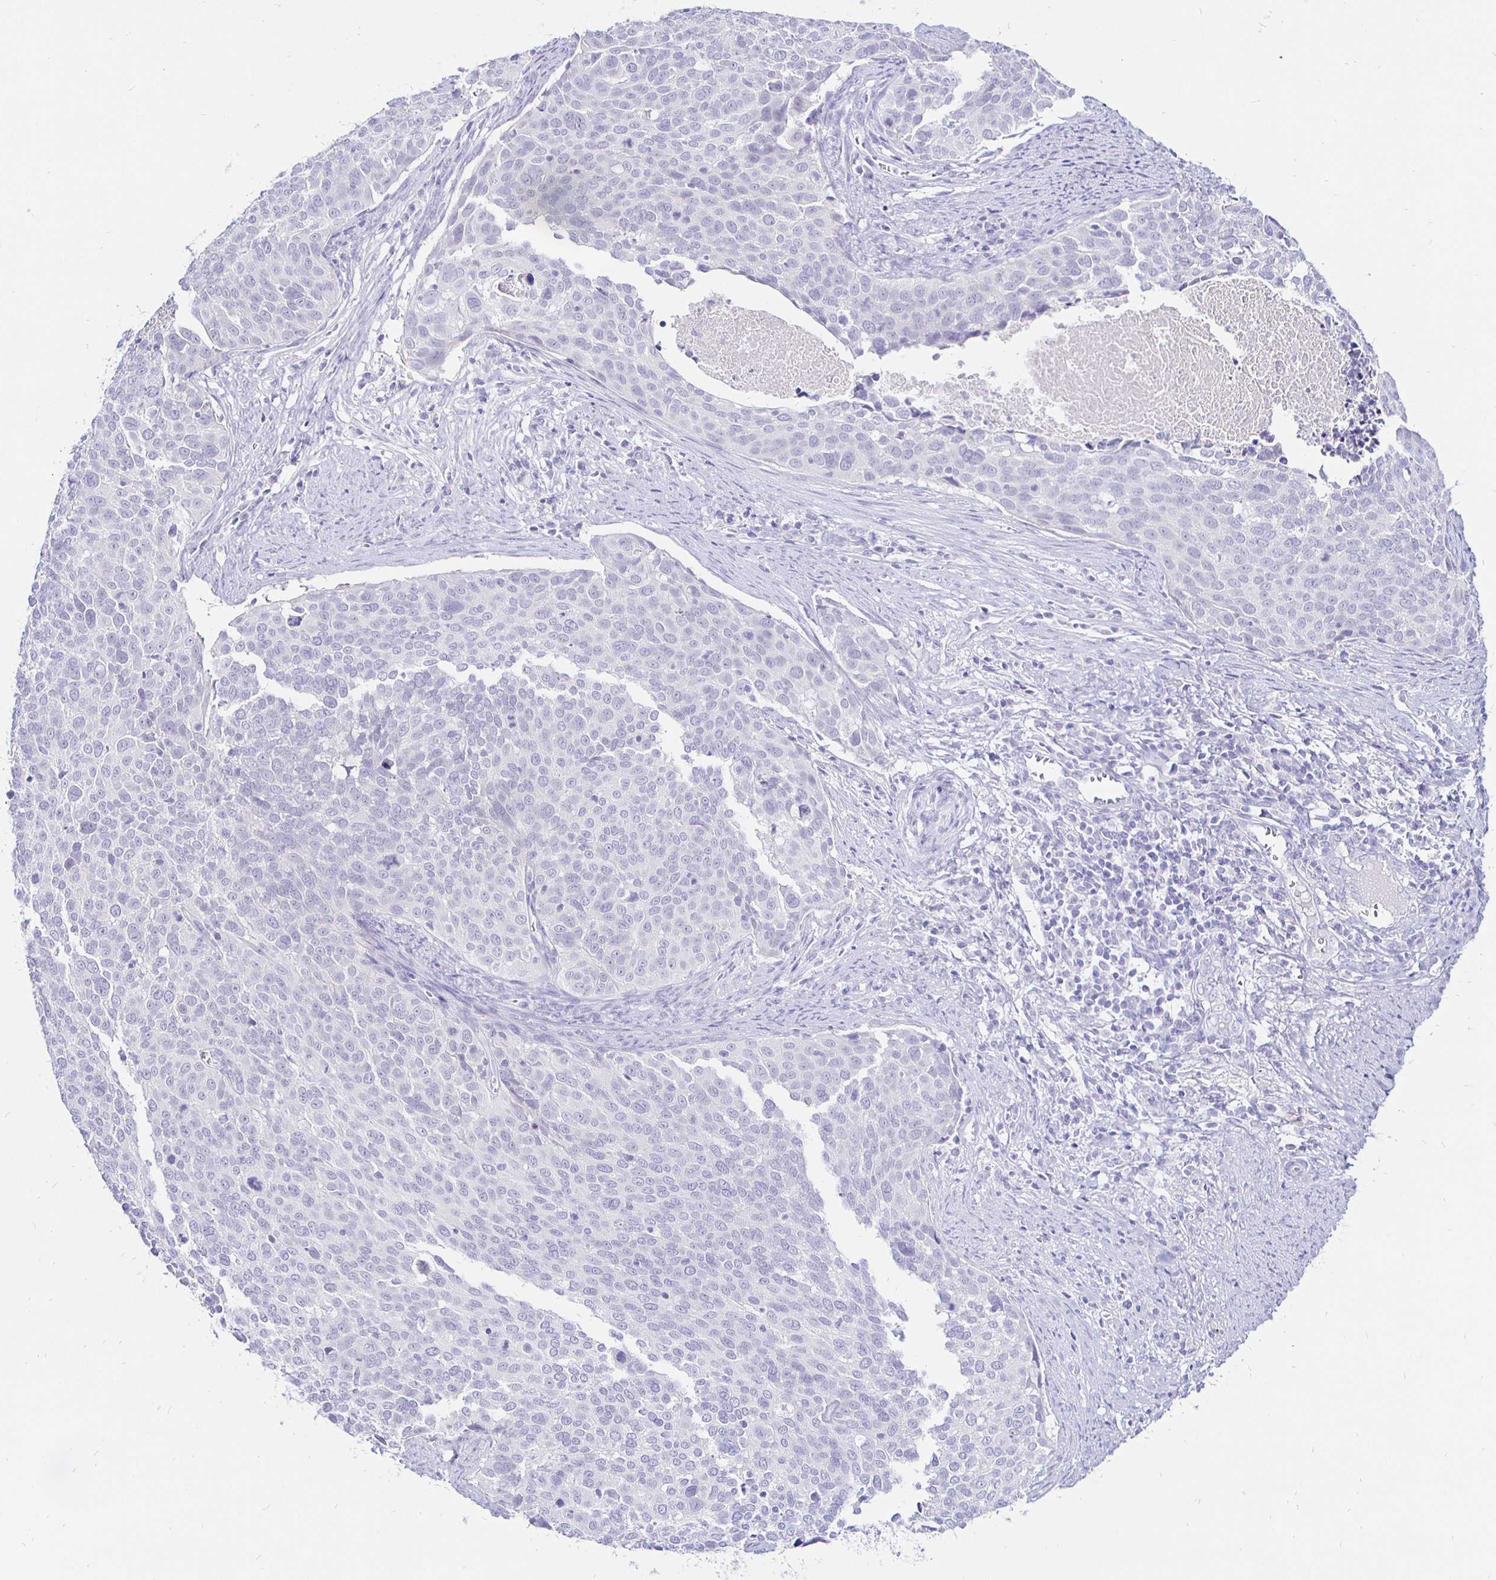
{"staining": {"intensity": "negative", "quantity": "none", "location": "none"}, "tissue": "cervical cancer", "cell_type": "Tumor cells", "image_type": "cancer", "snomed": [{"axis": "morphology", "description": "Squamous cell carcinoma, NOS"}, {"axis": "topography", "description": "Cervix"}], "caption": "A photomicrograph of human squamous cell carcinoma (cervical) is negative for staining in tumor cells. (Brightfield microscopy of DAB (3,3'-diaminobenzidine) immunohistochemistry at high magnification).", "gene": "IRGC", "patient": {"sex": "female", "age": 39}}